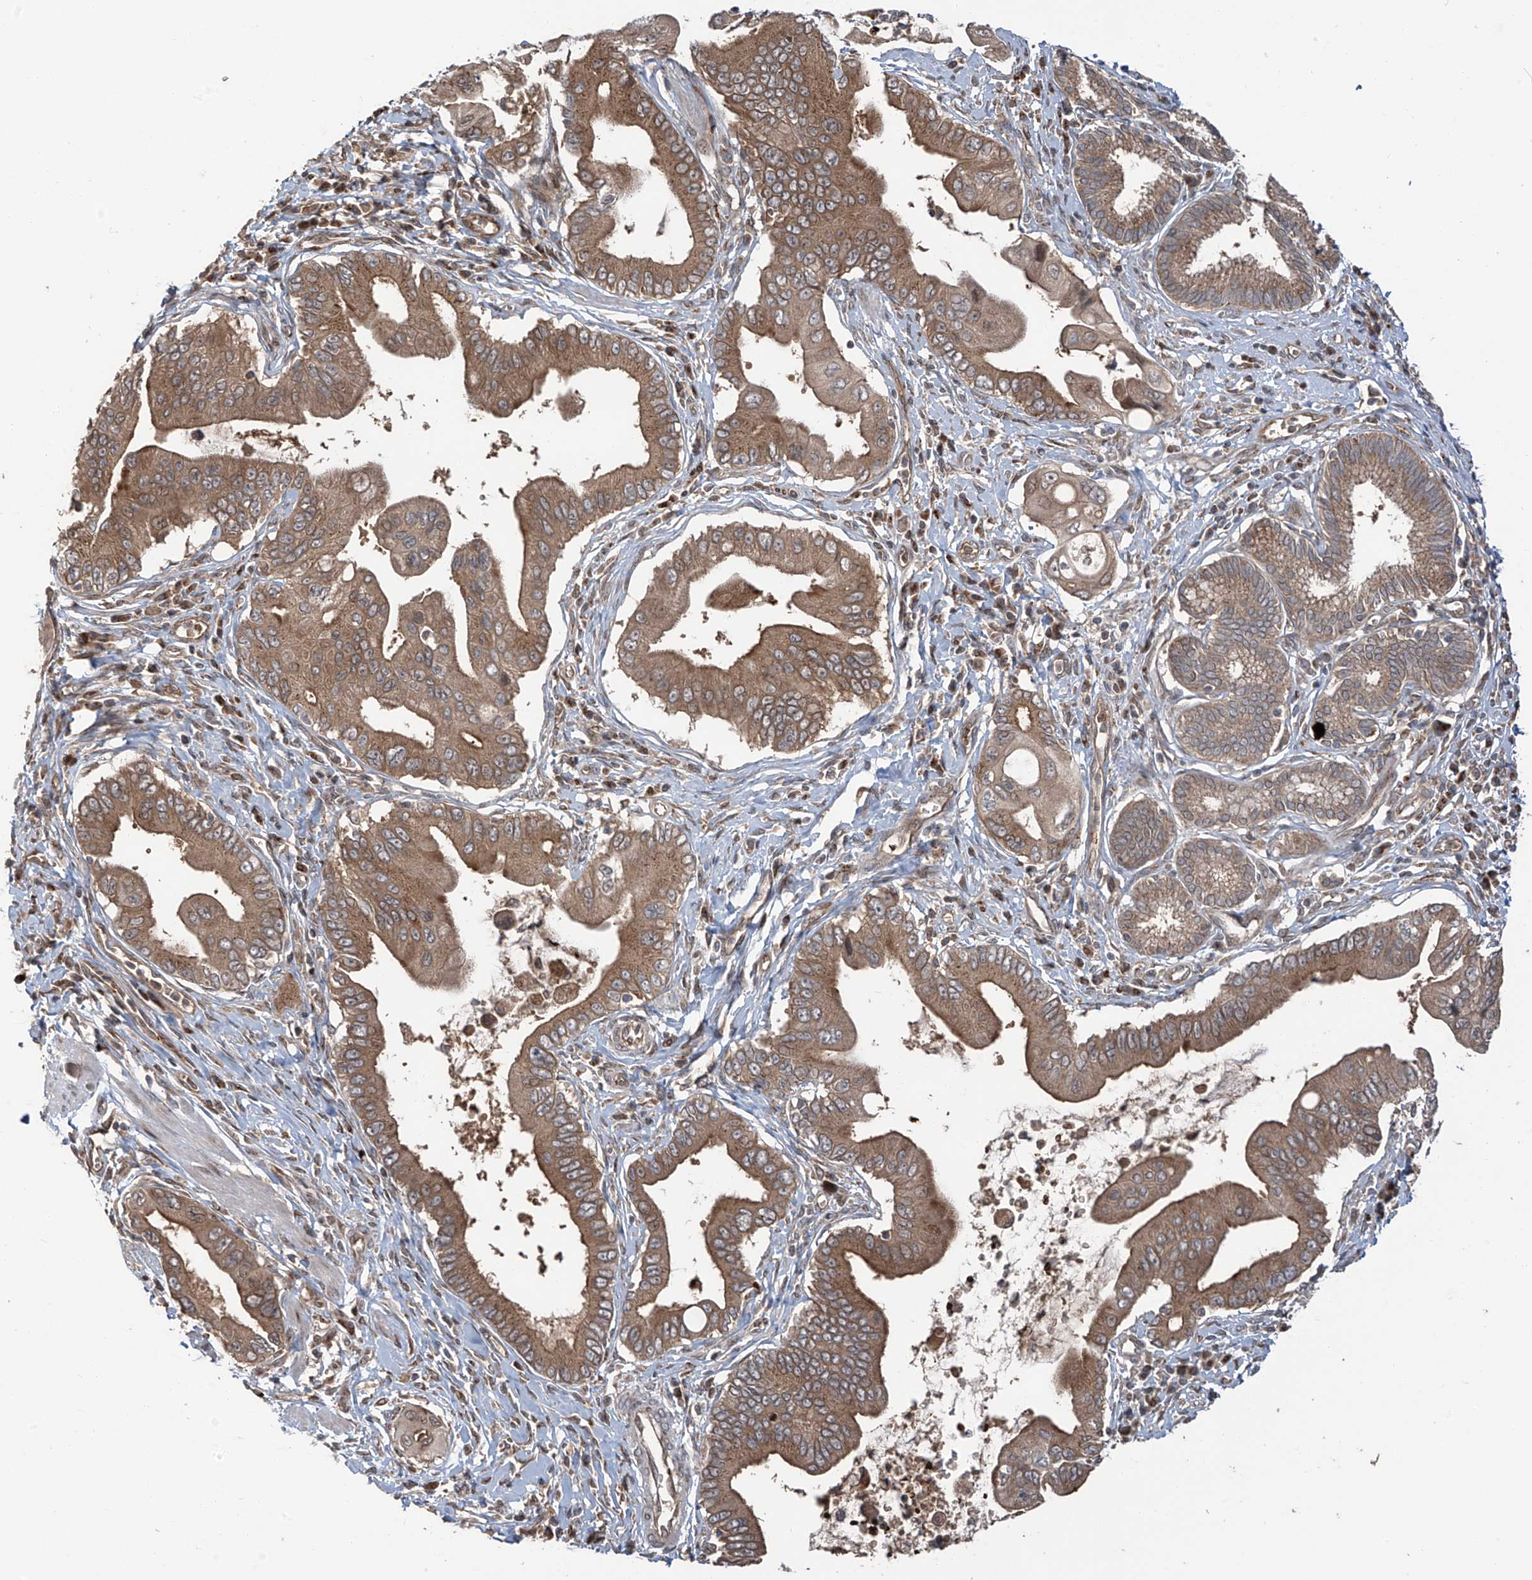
{"staining": {"intensity": "moderate", "quantity": ">75%", "location": "cytoplasmic/membranous"}, "tissue": "pancreatic cancer", "cell_type": "Tumor cells", "image_type": "cancer", "snomed": [{"axis": "morphology", "description": "Adenocarcinoma, NOS"}, {"axis": "topography", "description": "Pancreas"}], "caption": "A brown stain shows moderate cytoplasmic/membranous expression of a protein in human pancreatic adenocarcinoma tumor cells.", "gene": "ZDHHC9", "patient": {"sex": "male", "age": 78}}